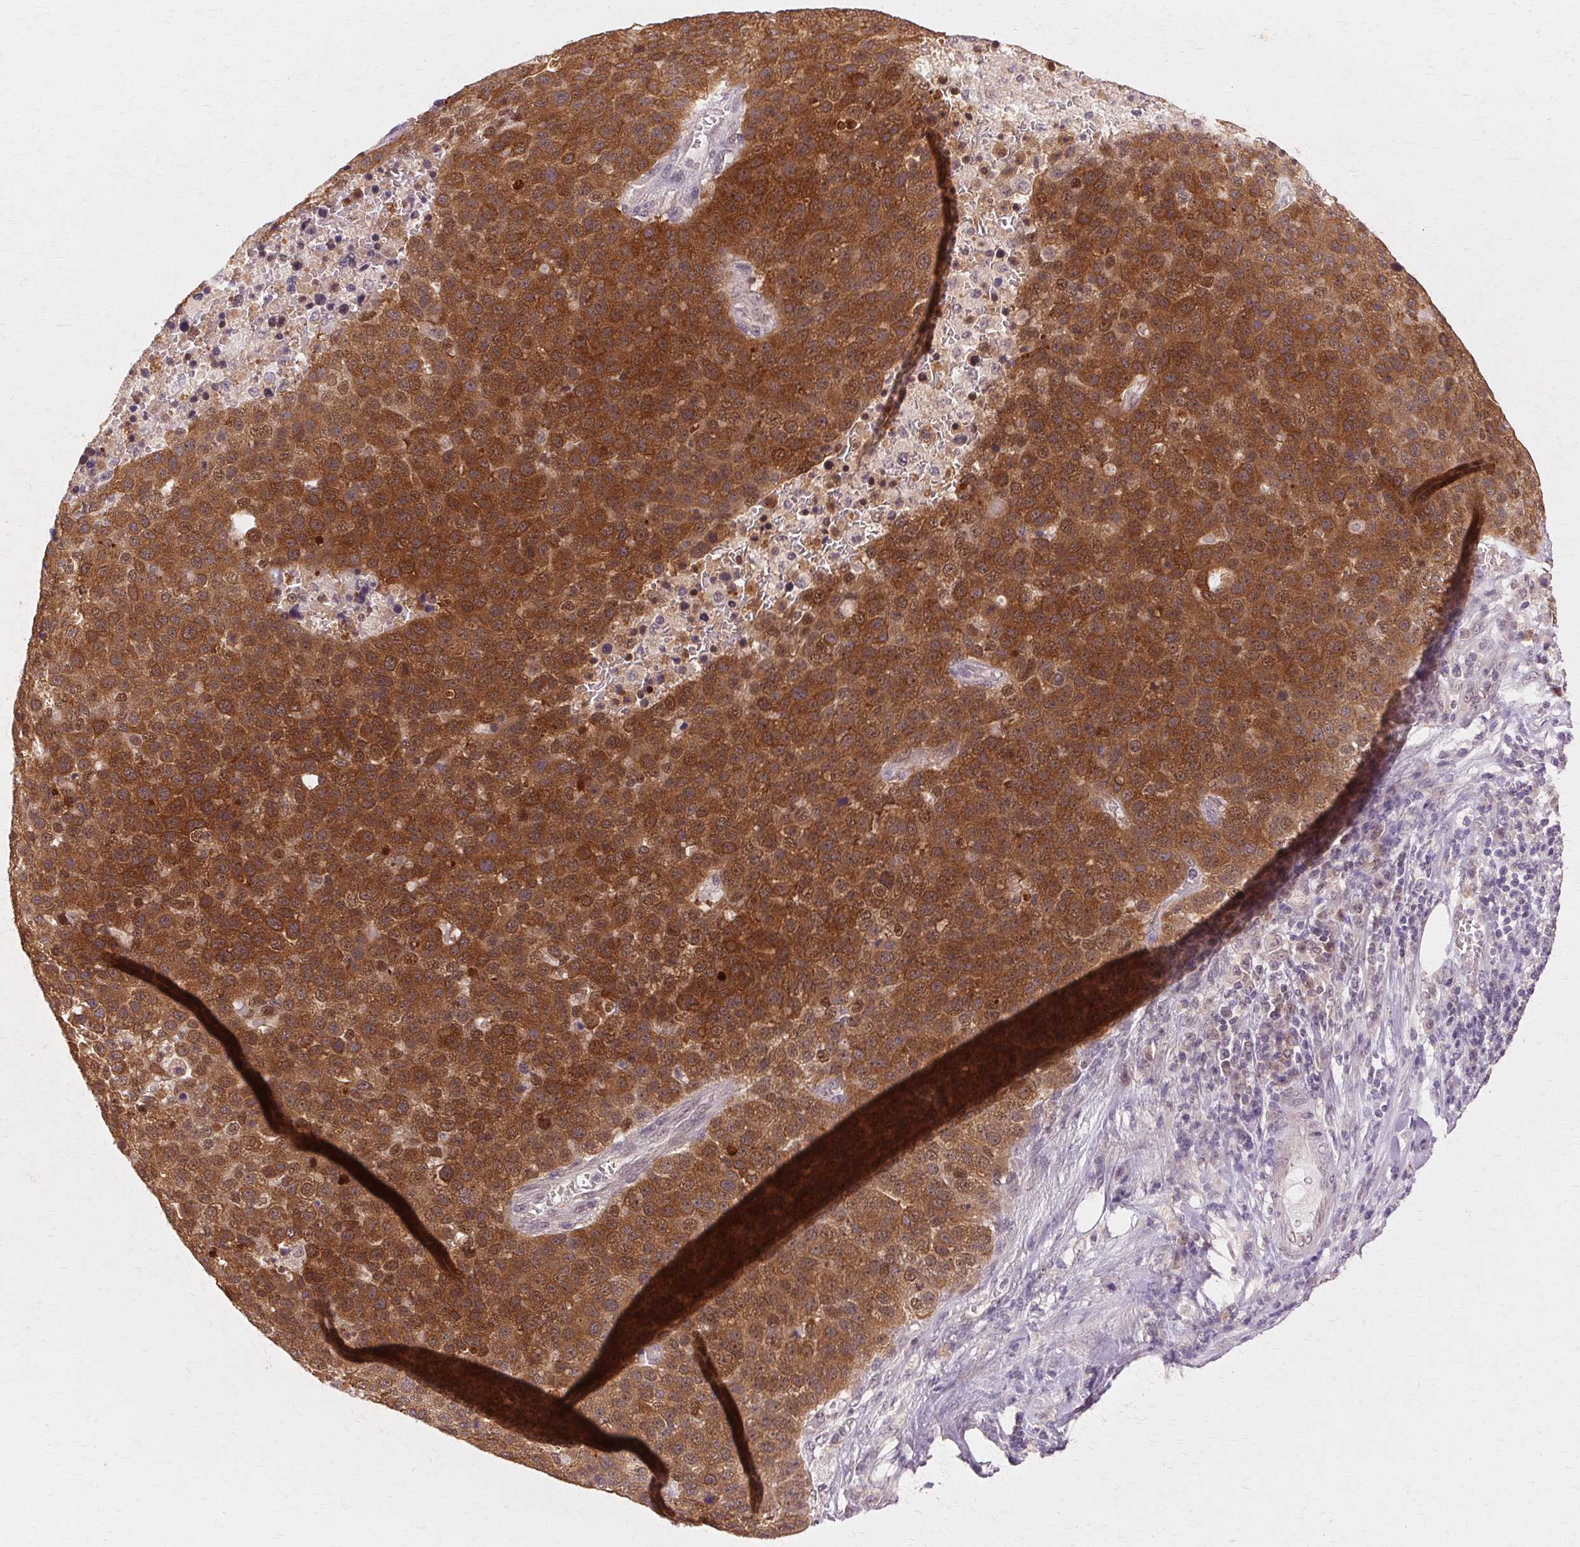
{"staining": {"intensity": "strong", "quantity": ">75%", "location": "cytoplasmic/membranous,nuclear"}, "tissue": "pancreatic cancer", "cell_type": "Tumor cells", "image_type": "cancer", "snomed": [{"axis": "morphology", "description": "Adenocarcinoma, NOS"}, {"axis": "topography", "description": "Pancreas"}], "caption": "Pancreatic adenocarcinoma stained with DAB (3,3'-diaminobenzidine) IHC exhibits high levels of strong cytoplasmic/membranous and nuclear positivity in approximately >75% of tumor cells.", "gene": "PRMT5", "patient": {"sex": "female", "age": 61}}